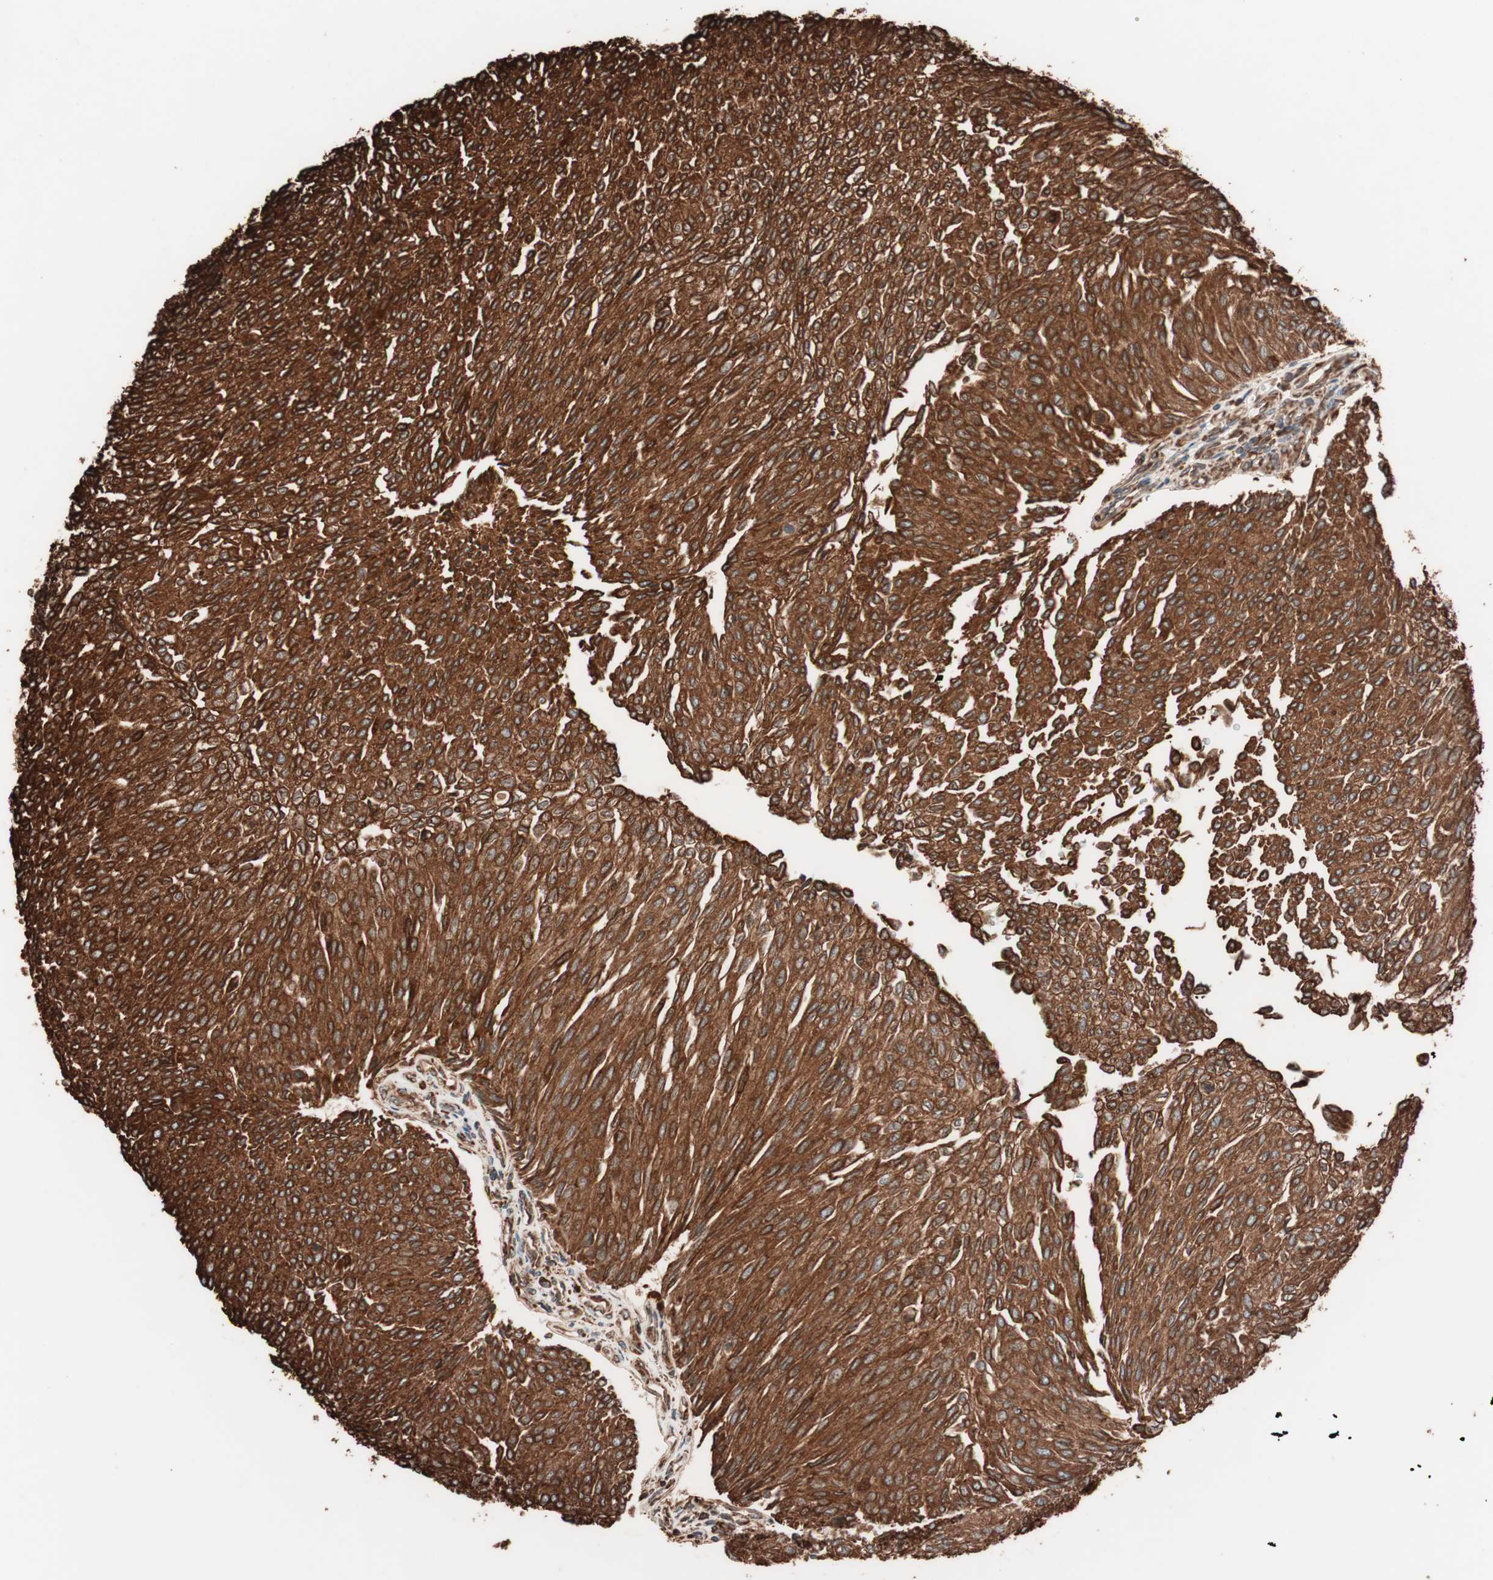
{"staining": {"intensity": "strong", "quantity": ">75%", "location": "cytoplasmic/membranous"}, "tissue": "urothelial cancer", "cell_type": "Tumor cells", "image_type": "cancer", "snomed": [{"axis": "morphology", "description": "Urothelial carcinoma, Low grade"}, {"axis": "topography", "description": "Urinary bladder"}], "caption": "Immunohistochemical staining of urothelial cancer displays strong cytoplasmic/membranous protein expression in about >75% of tumor cells. The protein is stained brown, and the nuclei are stained in blue (DAB (3,3'-diaminobenzidine) IHC with brightfield microscopy, high magnification).", "gene": "VEGFA", "patient": {"sex": "female", "age": 79}}